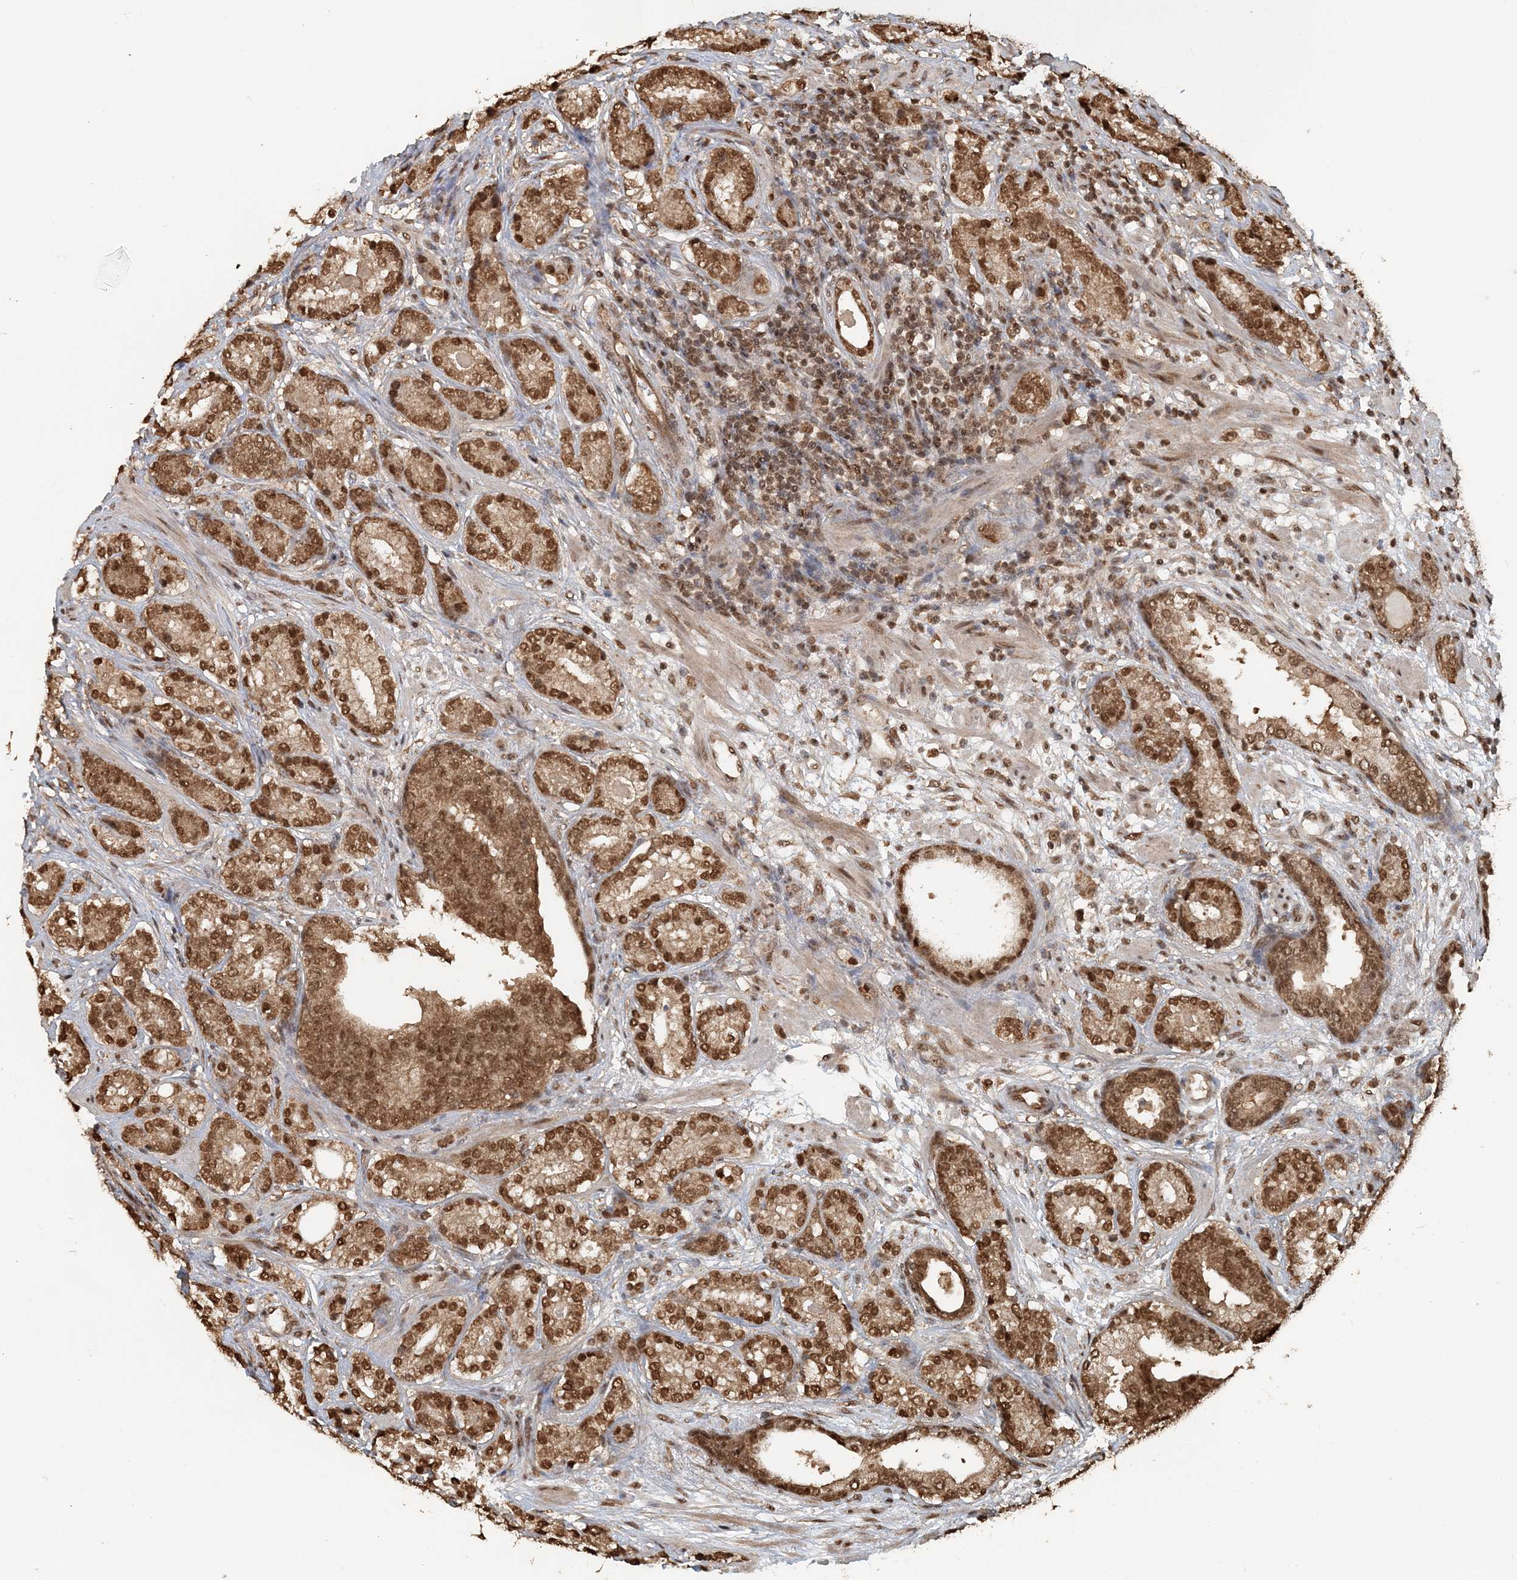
{"staining": {"intensity": "moderate", "quantity": ">75%", "location": "cytoplasmic/membranous,nuclear"}, "tissue": "prostate cancer", "cell_type": "Tumor cells", "image_type": "cancer", "snomed": [{"axis": "morphology", "description": "Adenocarcinoma, High grade"}, {"axis": "topography", "description": "Prostate"}], "caption": "The image displays immunohistochemical staining of prostate cancer. There is moderate cytoplasmic/membranous and nuclear expression is appreciated in approximately >75% of tumor cells. The protein of interest is shown in brown color, while the nuclei are stained blue.", "gene": "ARHGAP35", "patient": {"sex": "male", "age": 61}}